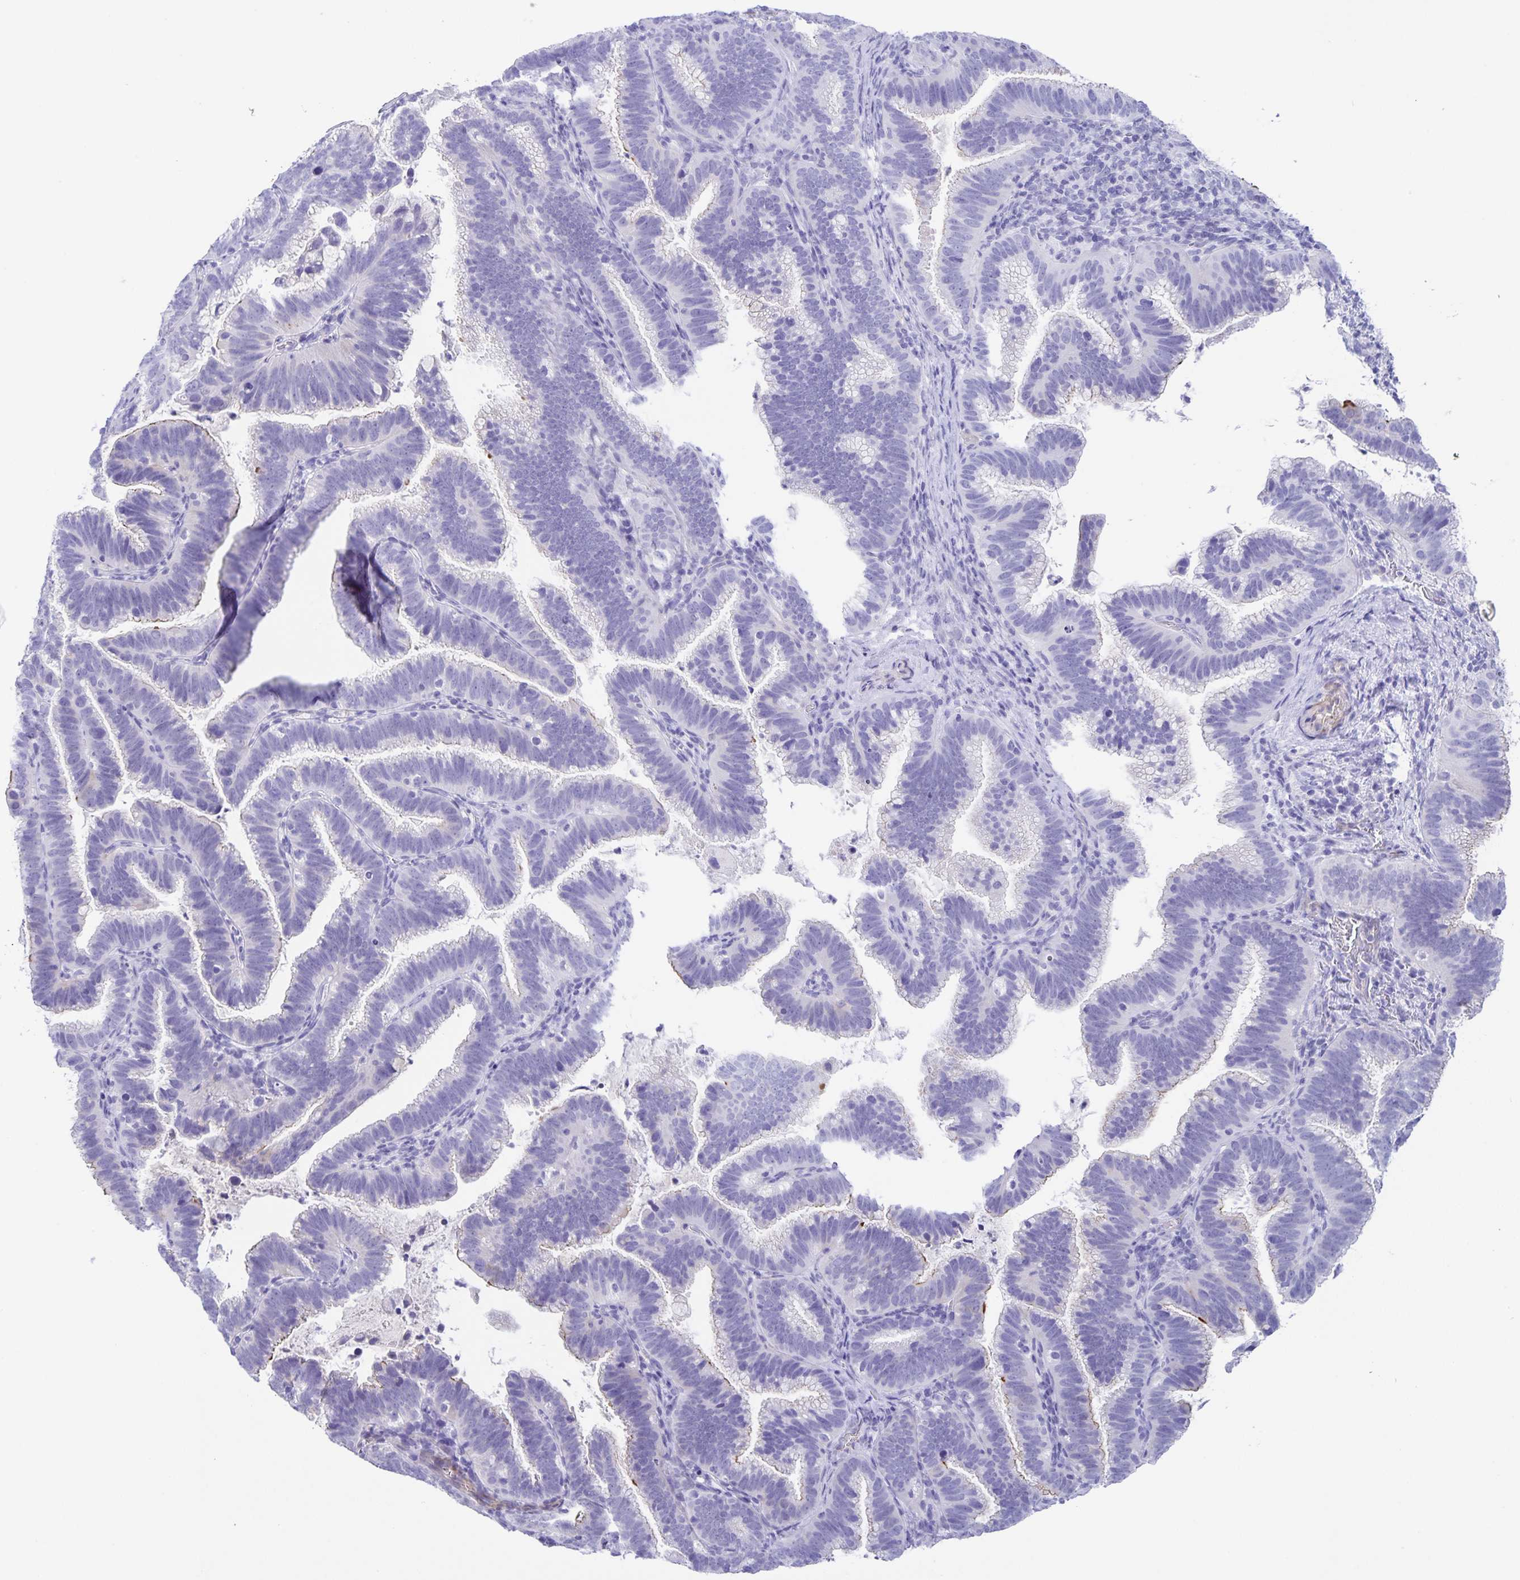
{"staining": {"intensity": "negative", "quantity": "none", "location": "none"}, "tissue": "cervical cancer", "cell_type": "Tumor cells", "image_type": "cancer", "snomed": [{"axis": "morphology", "description": "Adenocarcinoma, NOS"}, {"axis": "topography", "description": "Cervix"}], "caption": "High magnification brightfield microscopy of adenocarcinoma (cervical) stained with DAB (3,3'-diaminobenzidine) (brown) and counterstained with hematoxylin (blue): tumor cells show no significant staining. (IHC, brightfield microscopy, high magnification).", "gene": "UBQLN3", "patient": {"sex": "female", "age": 61}}